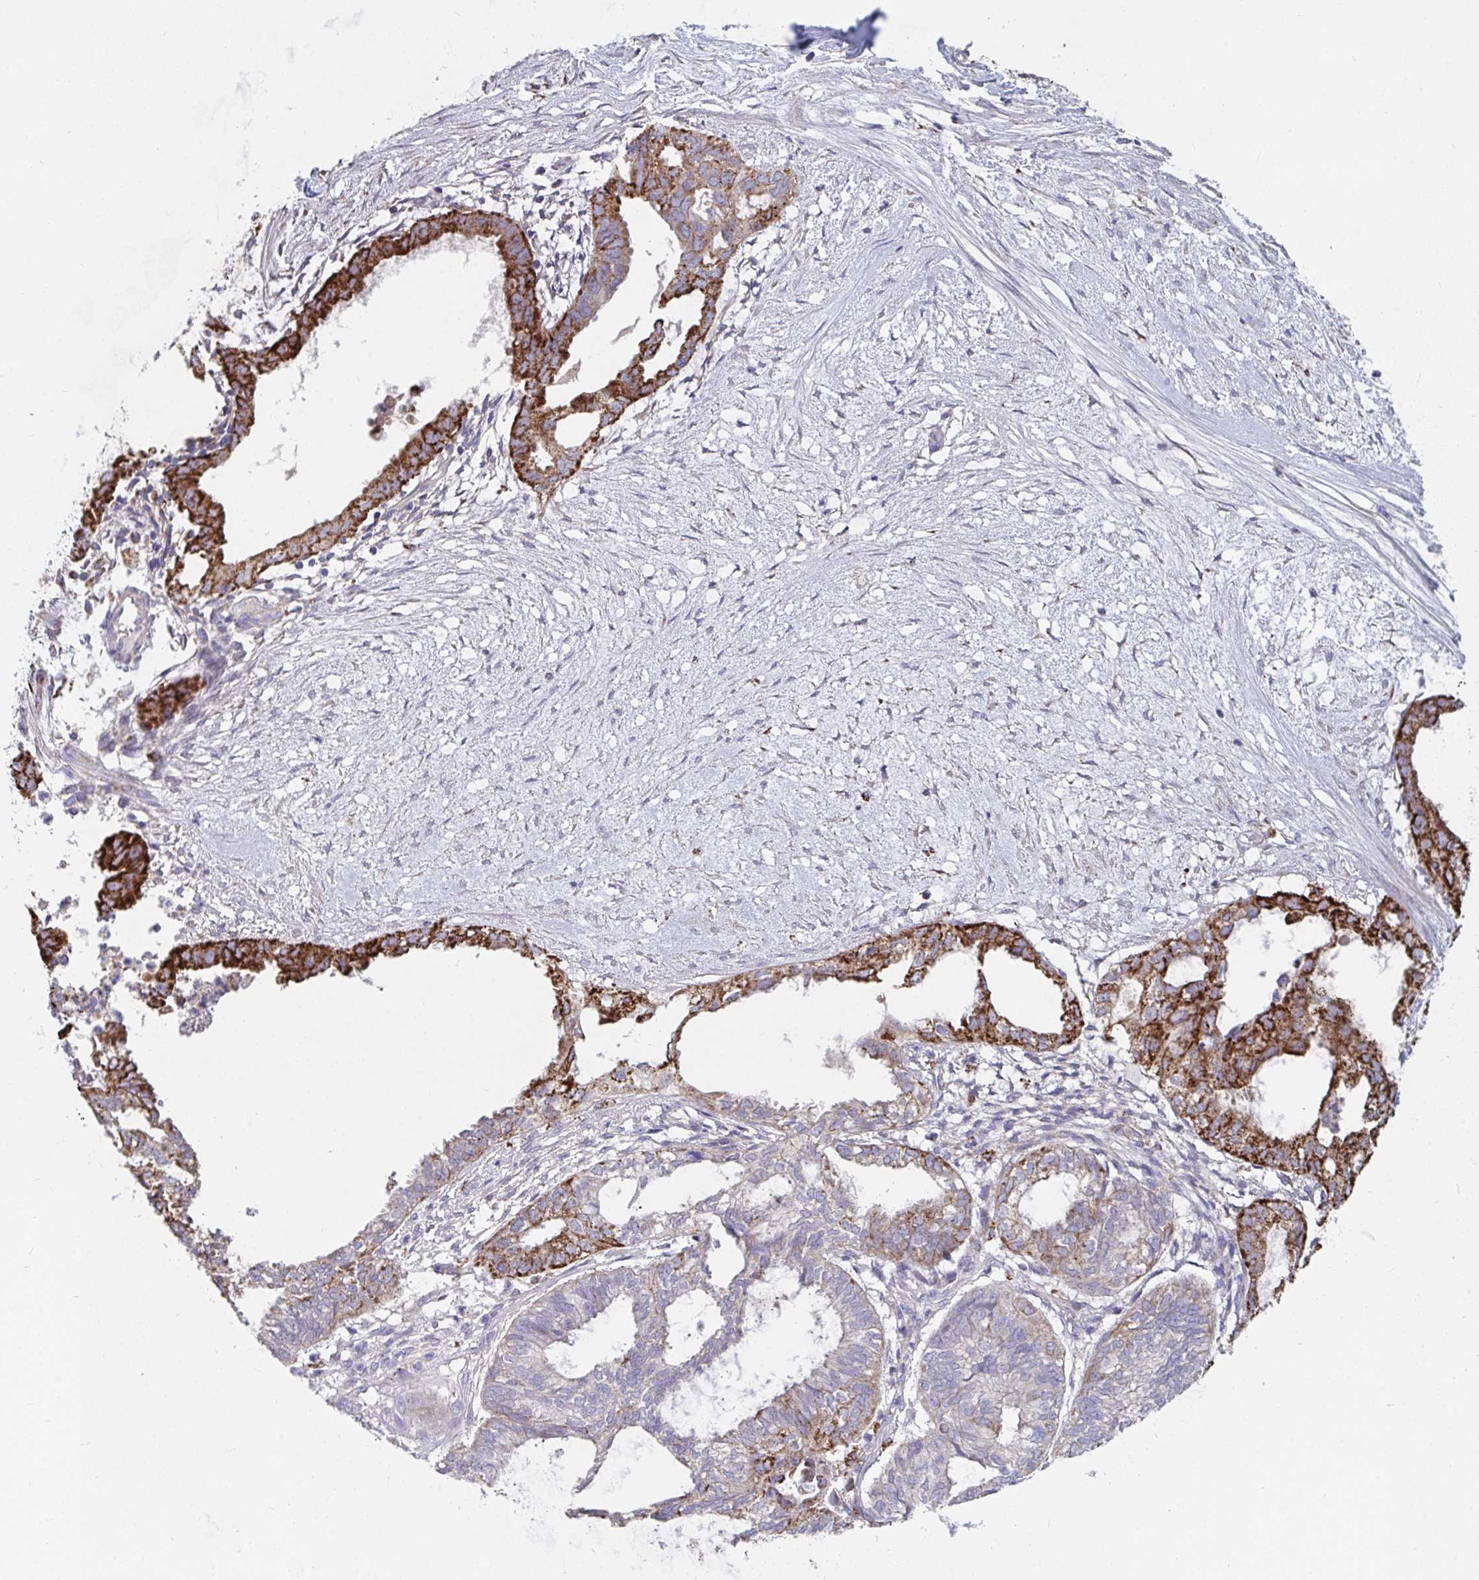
{"staining": {"intensity": "strong", "quantity": "25%-75%", "location": "cytoplasmic/membranous"}, "tissue": "ovarian cancer", "cell_type": "Tumor cells", "image_type": "cancer", "snomed": [{"axis": "morphology", "description": "Carcinoma, endometroid"}, {"axis": "topography", "description": "Ovary"}], "caption": "Approximately 25%-75% of tumor cells in endometroid carcinoma (ovarian) demonstrate strong cytoplasmic/membranous protein staining as visualized by brown immunohistochemical staining.", "gene": "FAM156B", "patient": {"sex": "female", "age": 64}}